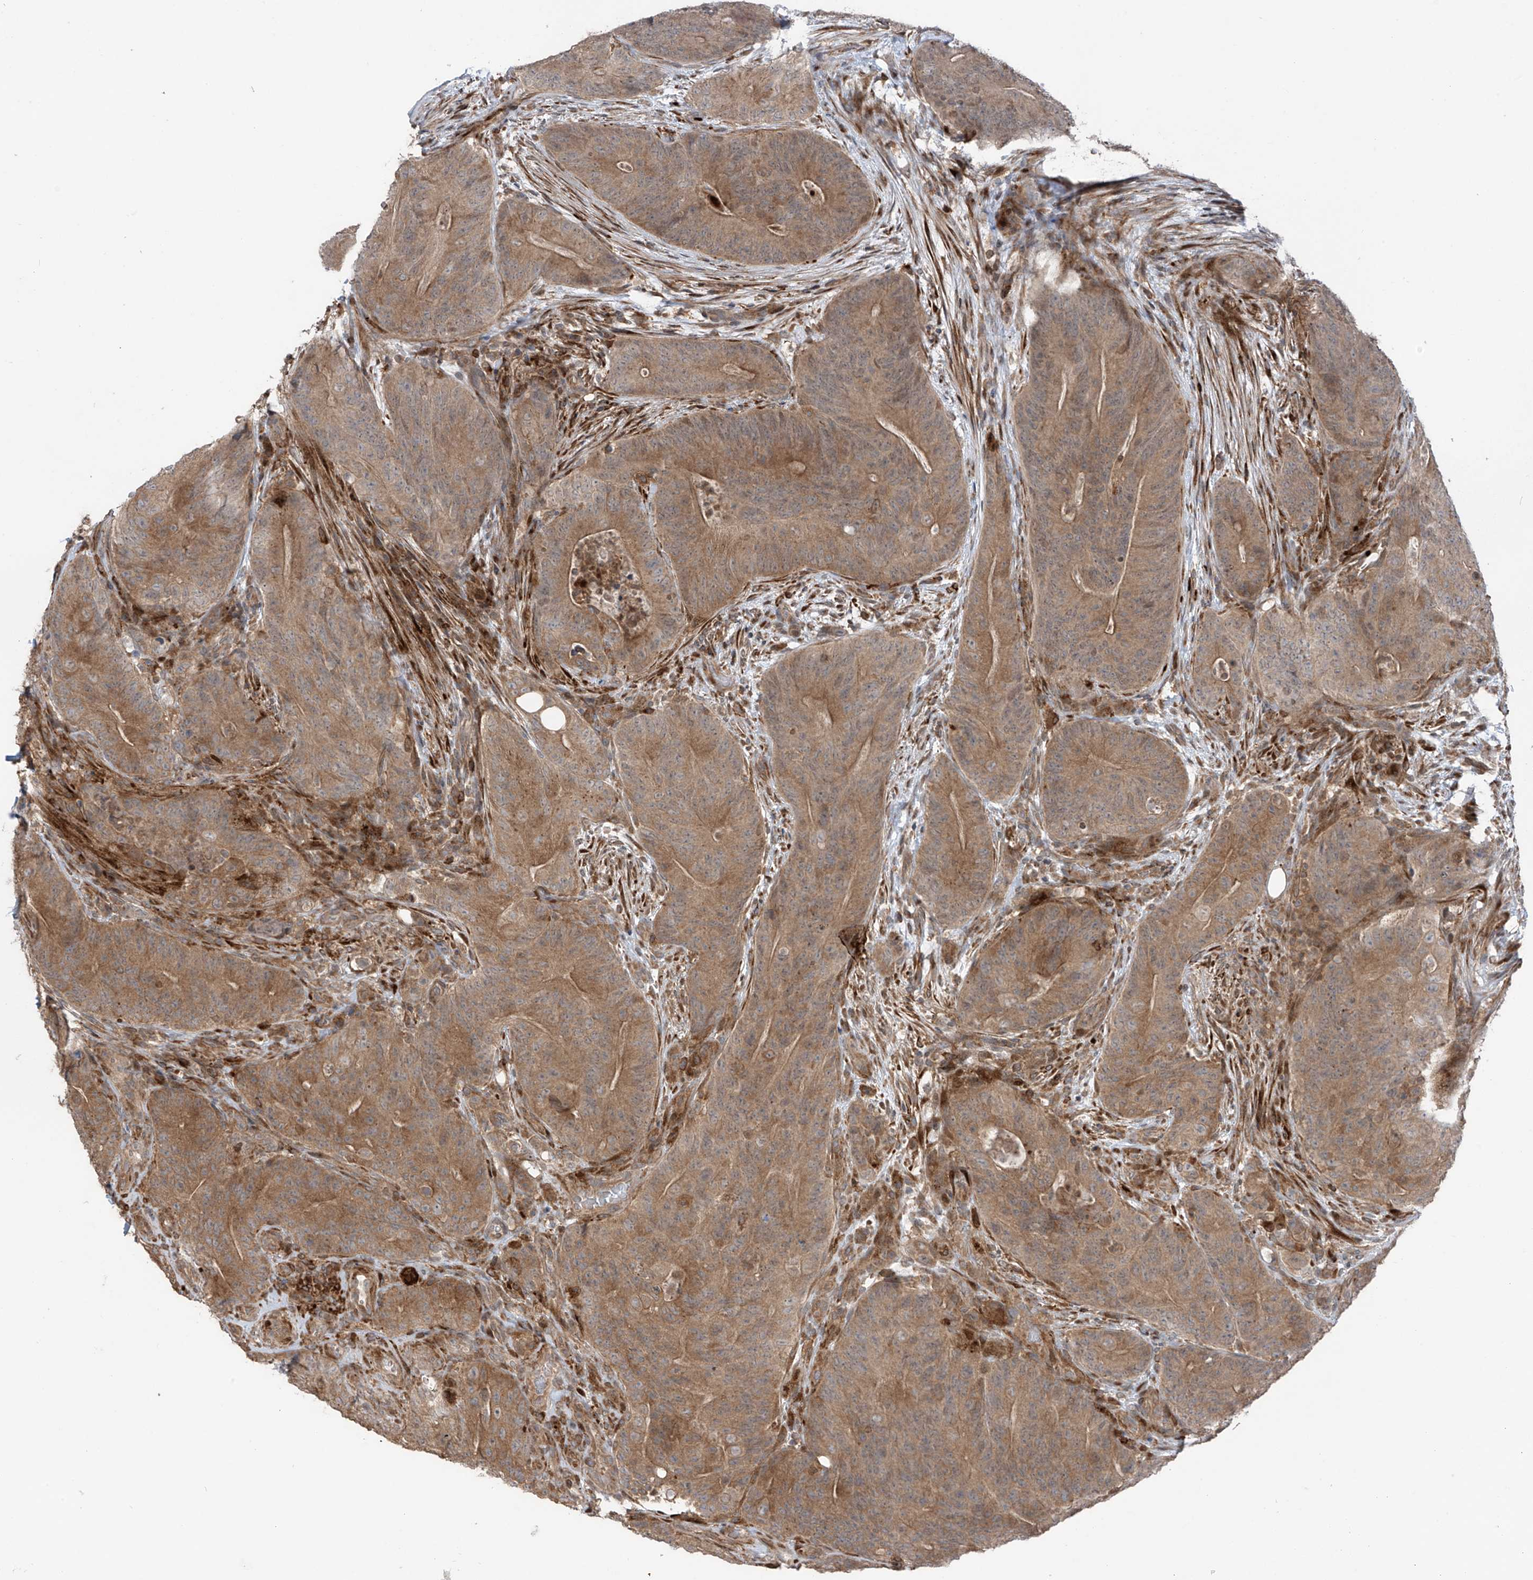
{"staining": {"intensity": "moderate", "quantity": ">75%", "location": "cytoplasmic/membranous"}, "tissue": "colorectal cancer", "cell_type": "Tumor cells", "image_type": "cancer", "snomed": [{"axis": "morphology", "description": "Normal tissue, NOS"}, {"axis": "topography", "description": "Colon"}], "caption": "A photomicrograph of colorectal cancer stained for a protein exhibits moderate cytoplasmic/membranous brown staining in tumor cells.", "gene": "SAMD3", "patient": {"sex": "female", "age": 82}}